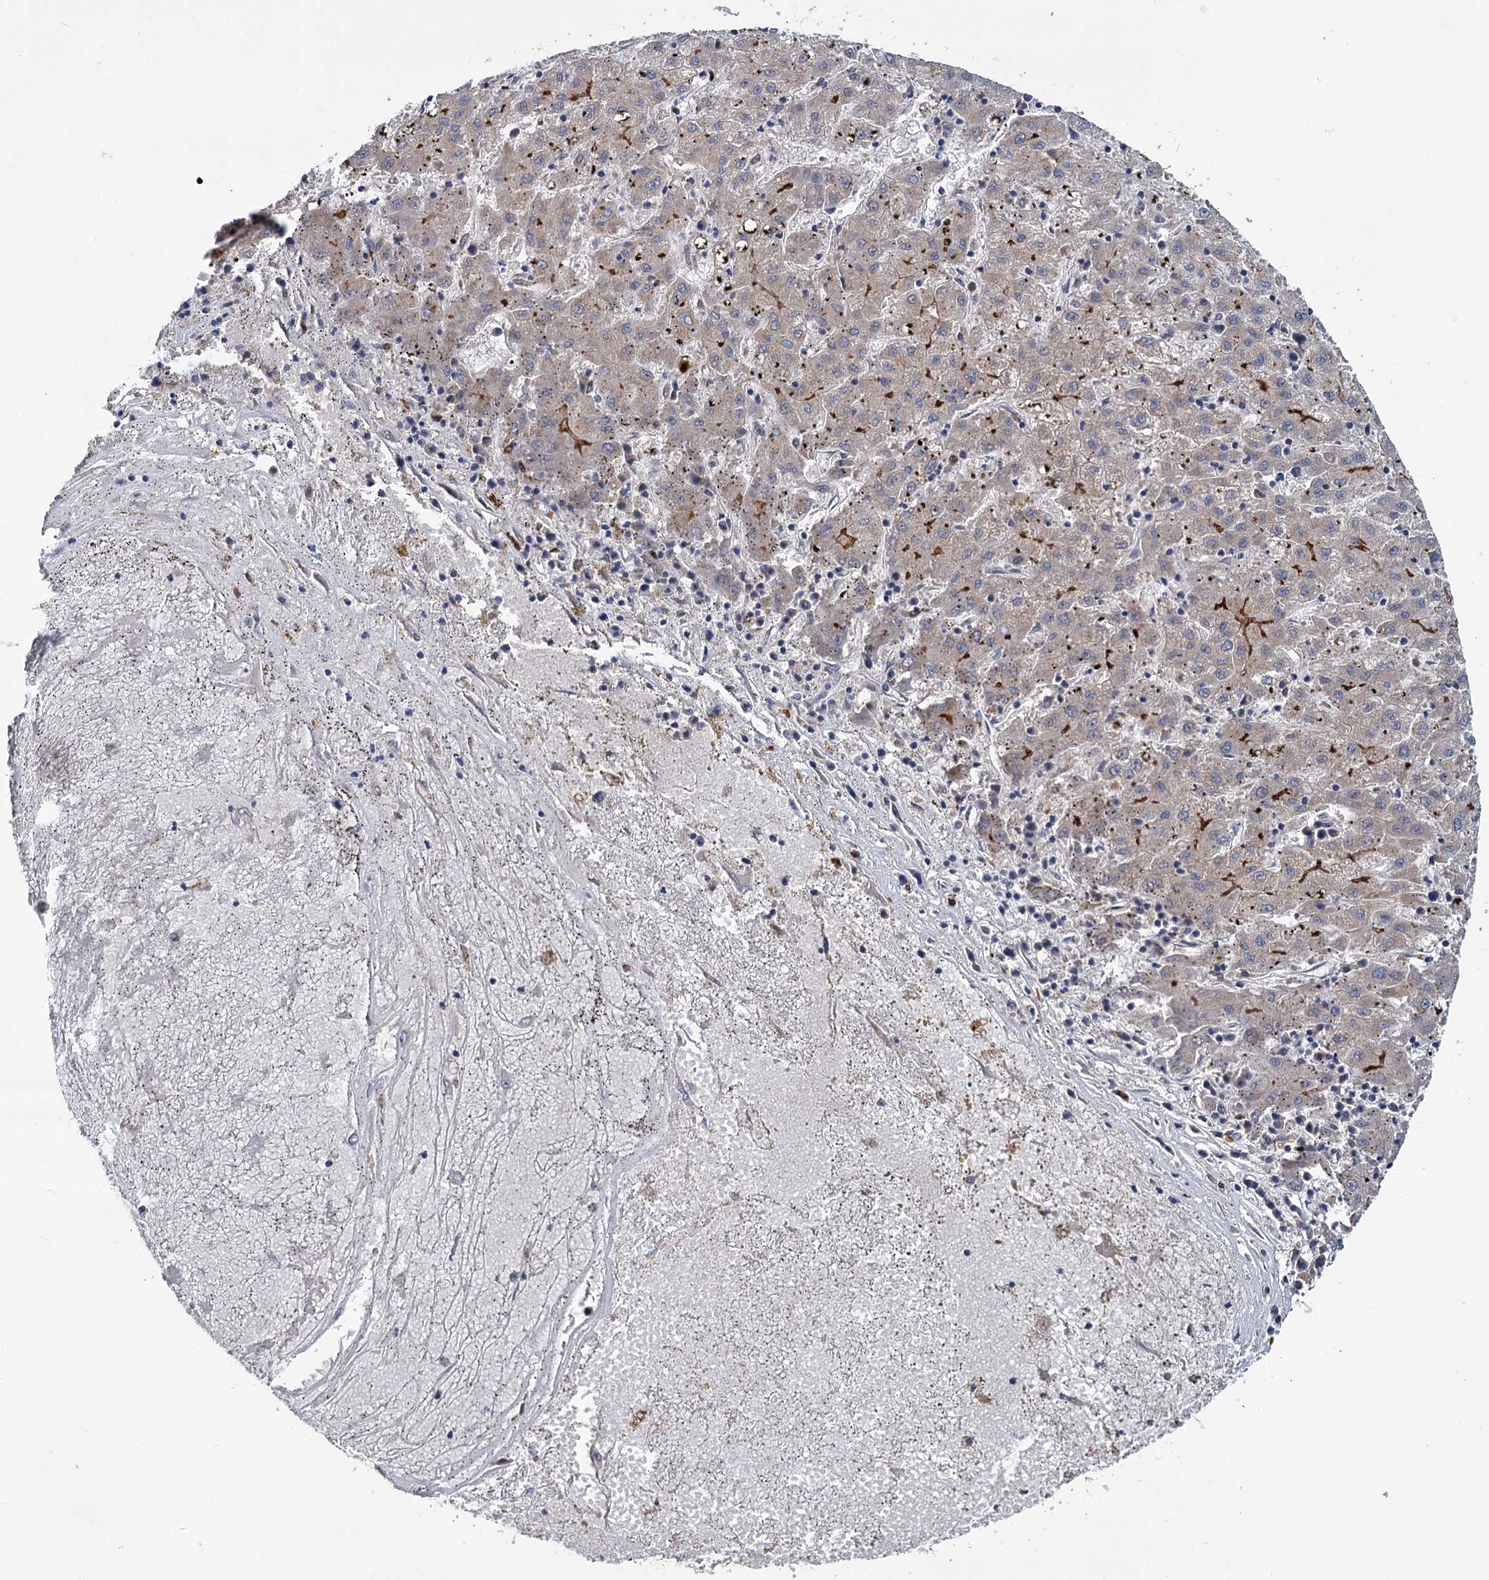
{"staining": {"intensity": "moderate", "quantity": "<25%", "location": "cytoplasmic/membranous"}, "tissue": "liver cancer", "cell_type": "Tumor cells", "image_type": "cancer", "snomed": [{"axis": "morphology", "description": "Carcinoma, Hepatocellular, NOS"}, {"axis": "topography", "description": "Liver"}], "caption": "Liver cancer stained with IHC shows moderate cytoplasmic/membranous staining in approximately <25% of tumor cells.", "gene": "DYNC2H1", "patient": {"sex": "male", "age": 72}}